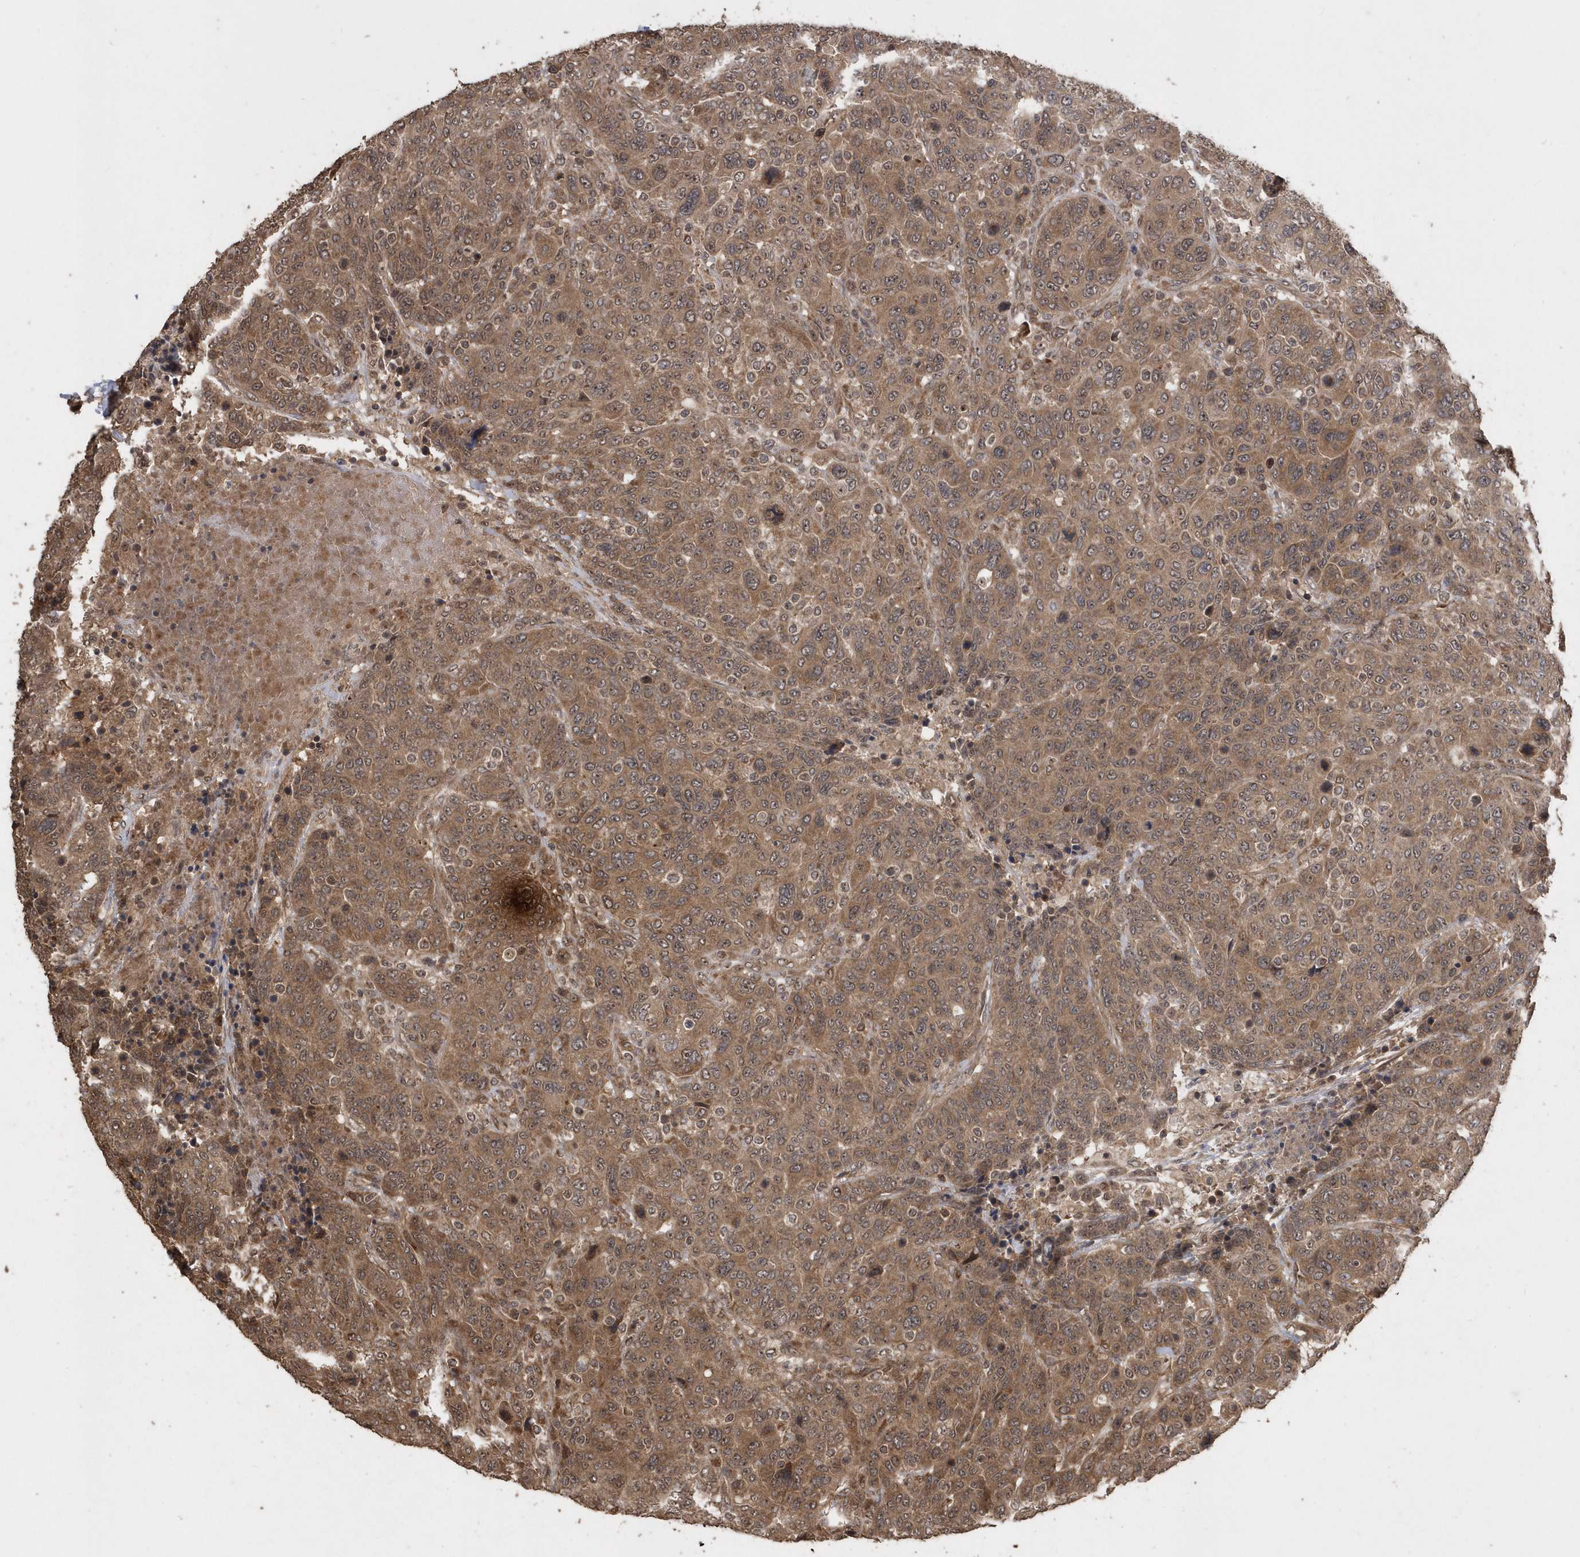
{"staining": {"intensity": "moderate", "quantity": ">75%", "location": "cytoplasmic/membranous"}, "tissue": "breast cancer", "cell_type": "Tumor cells", "image_type": "cancer", "snomed": [{"axis": "morphology", "description": "Duct carcinoma"}, {"axis": "topography", "description": "Breast"}], "caption": "There is medium levels of moderate cytoplasmic/membranous positivity in tumor cells of breast cancer, as demonstrated by immunohistochemical staining (brown color).", "gene": "WASHC5", "patient": {"sex": "female", "age": 37}}